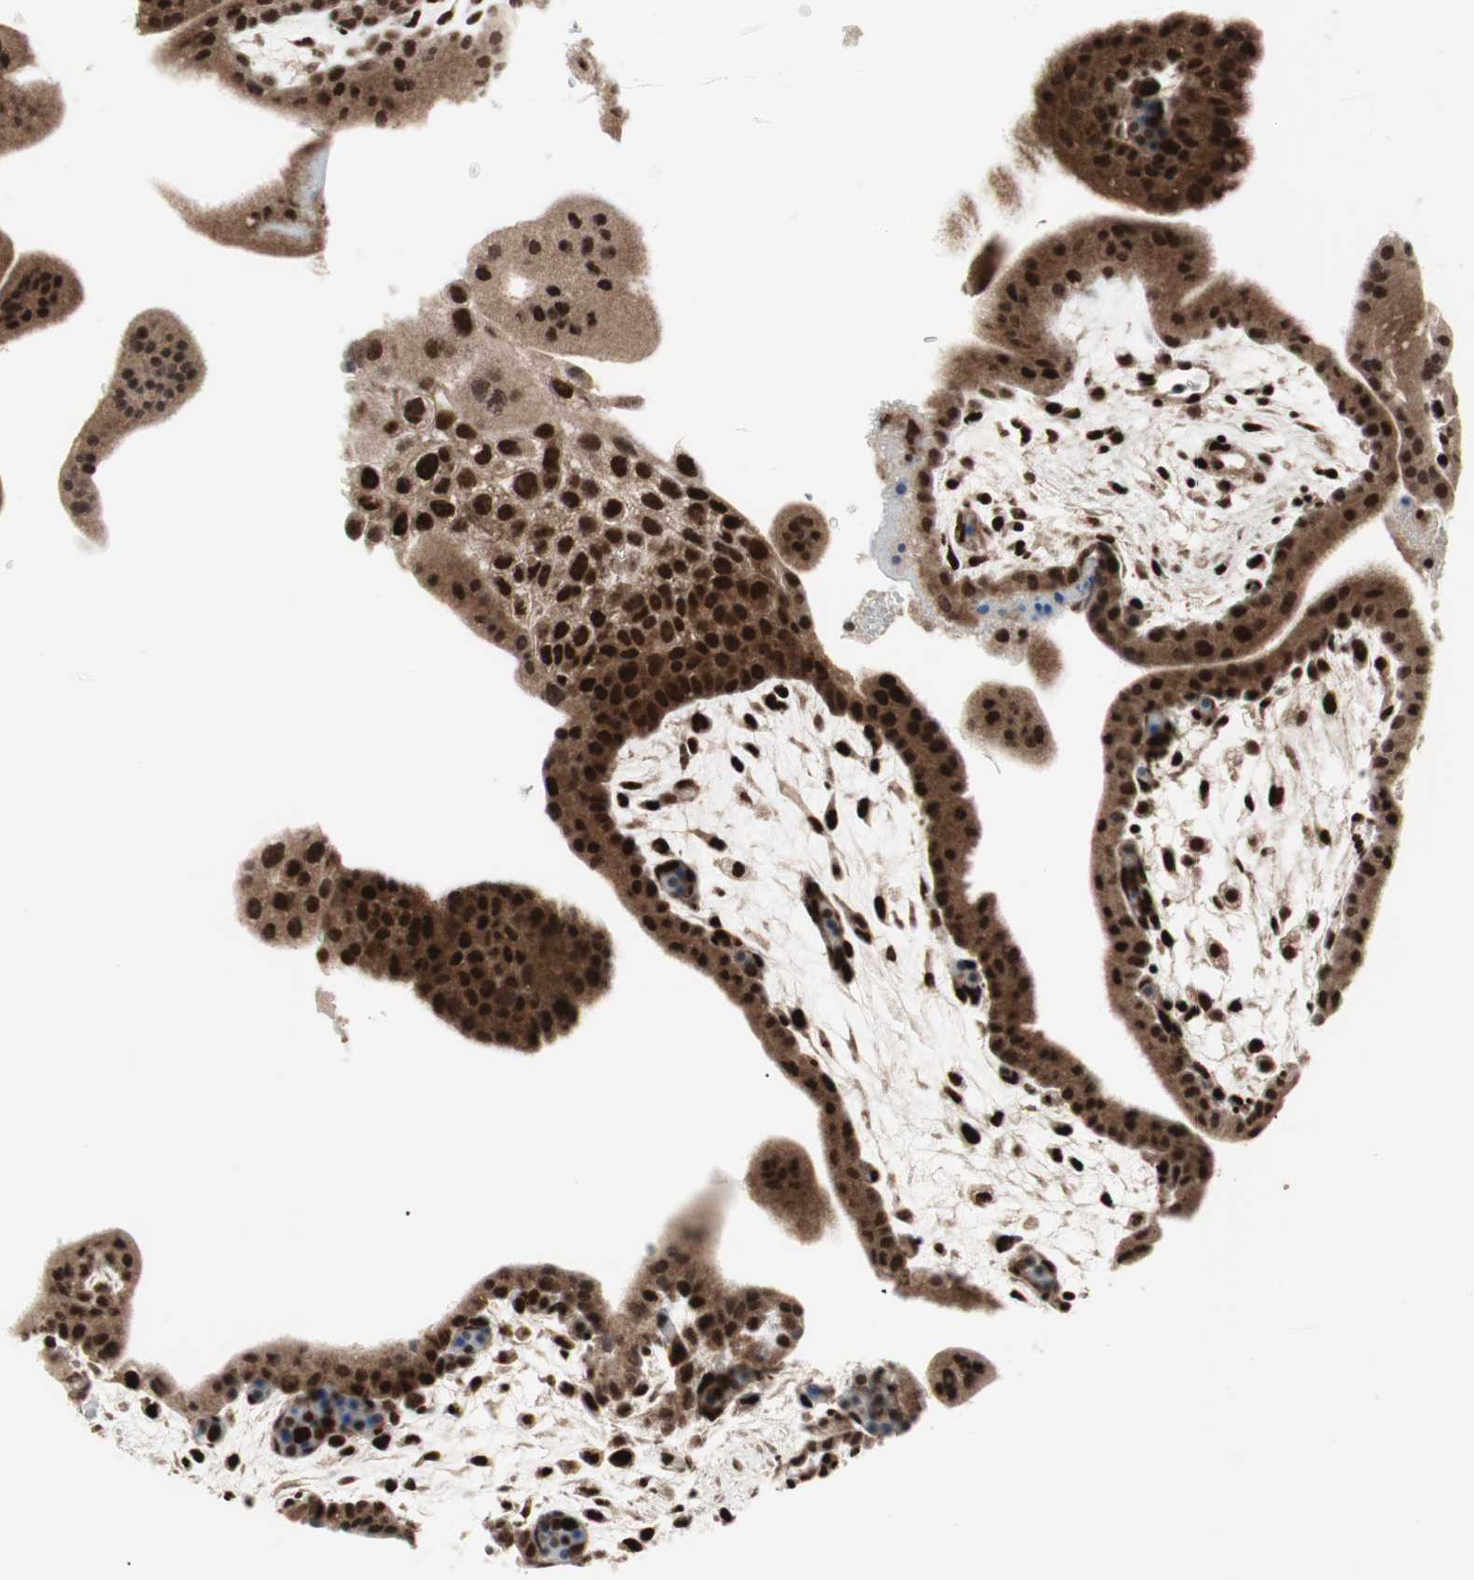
{"staining": {"intensity": "strong", "quantity": ">75%", "location": "cytoplasmic/membranous,nuclear"}, "tissue": "placenta", "cell_type": "Decidual cells", "image_type": "normal", "snomed": [{"axis": "morphology", "description": "Normal tissue, NOS"}, {"axis": "topography", "description": "Placenta"}], "caption": "Immunohistochemical staining of unremarkable human placenta demonstrates >75% levels of strong cytoplasmic/membranous,nuclear protein expression in about >75% of decidual cells. The staining is performed using DAB (3,3'-diaminobenzidine) brown chromogen to label protein expression. The nuclei are counter-stained blue using hematoxylin.", "gene": "TCF12", "patient": {"sex": "female", "age": 35}}